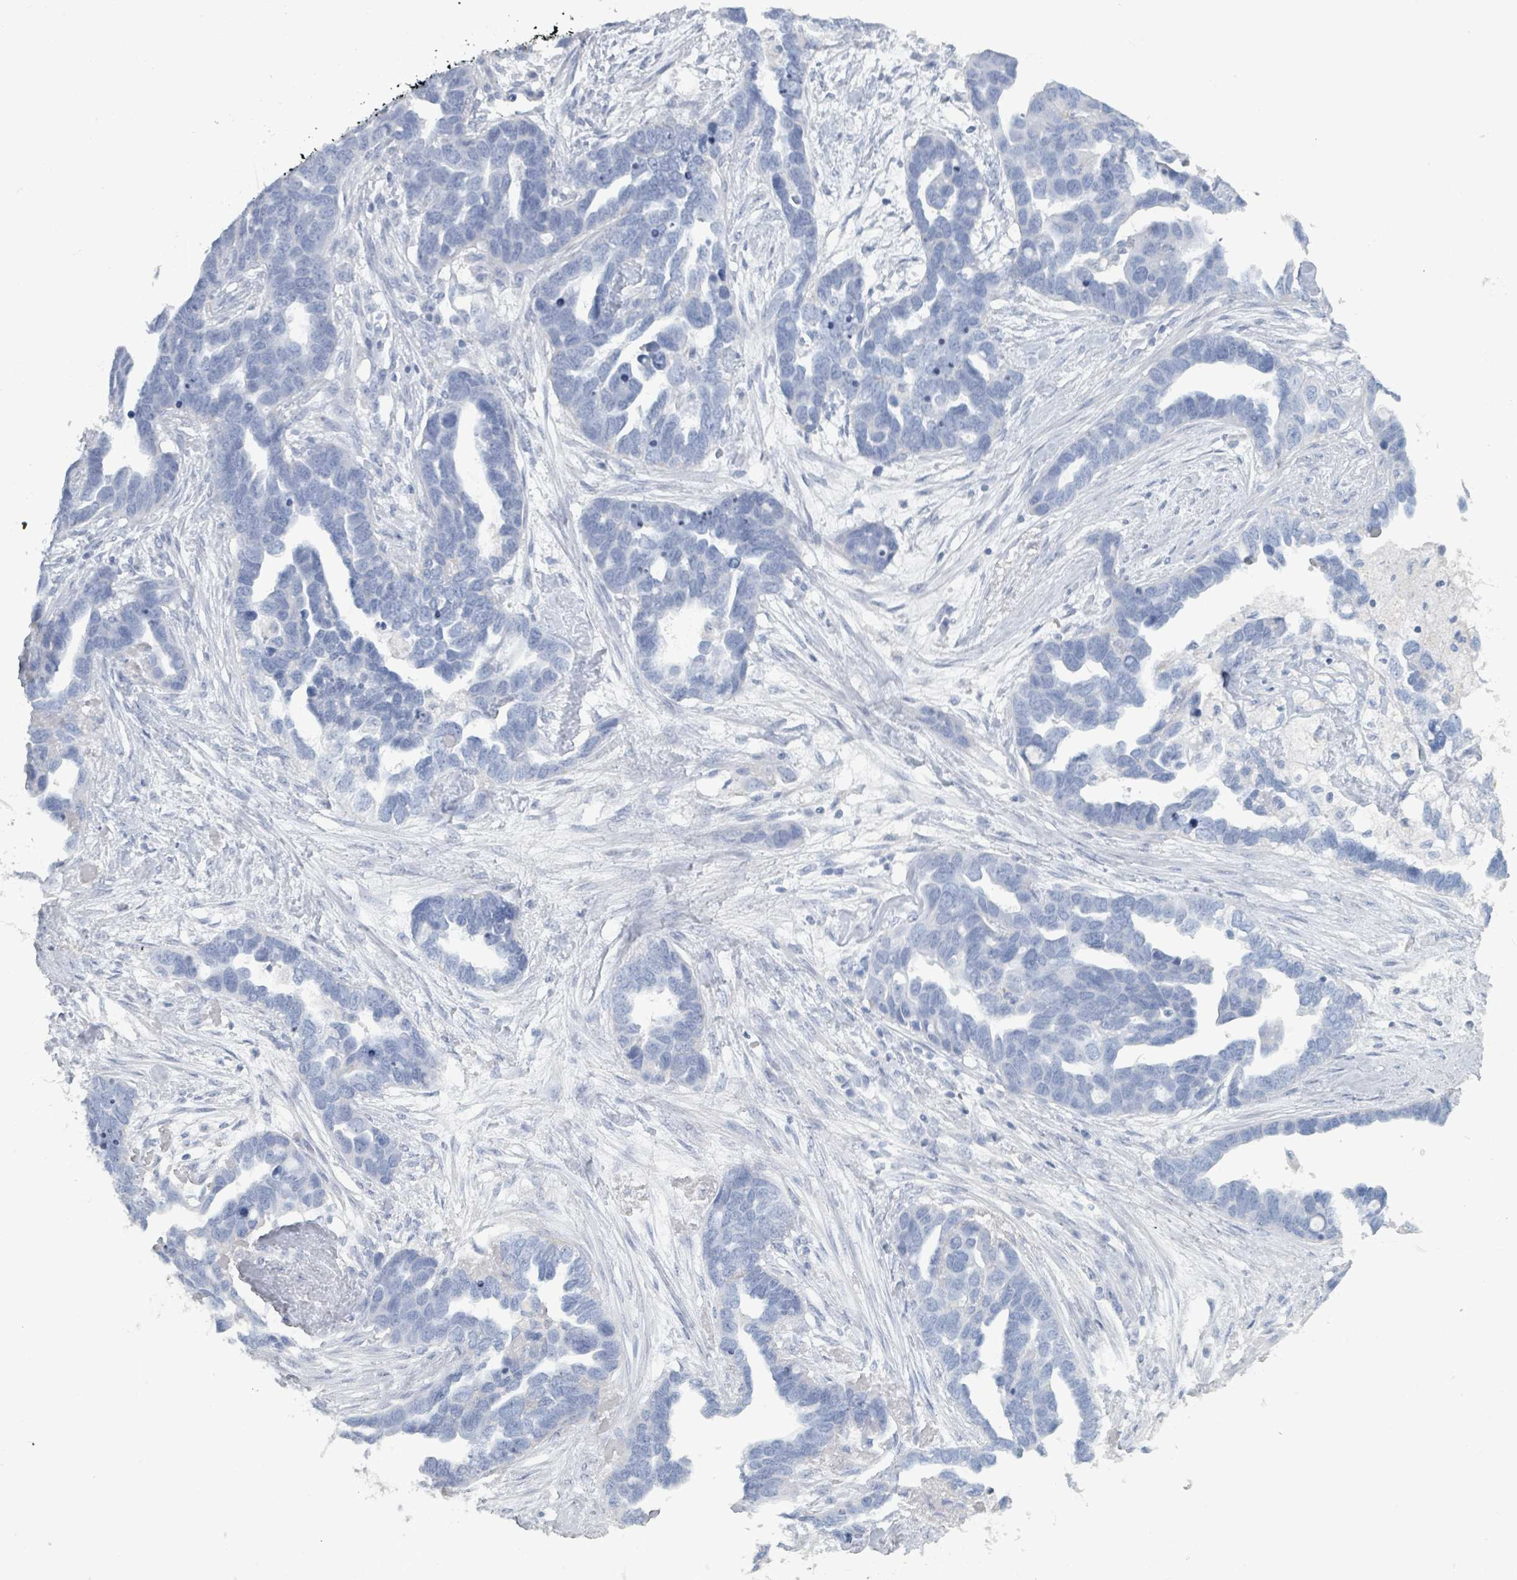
{"staining": {"intensity": "negative", "quantity": "none", "location": "none"}, "tissue": "ovarian cancer", "cell_type": "Tumor cells", "image_type": "cancer", "snomed": [{"axis": "morphology", "description": "Cystadenocarcinoma, serous, NOS"}, {"axis": "topography", "description": "Ovary"}], "caption": "Immunohistochemical staining of ovarian cancer demonstrates no significant staining in tumor cells.", "gene": "HEATR5A", "patient": {"sex": "female", "age": 54}}